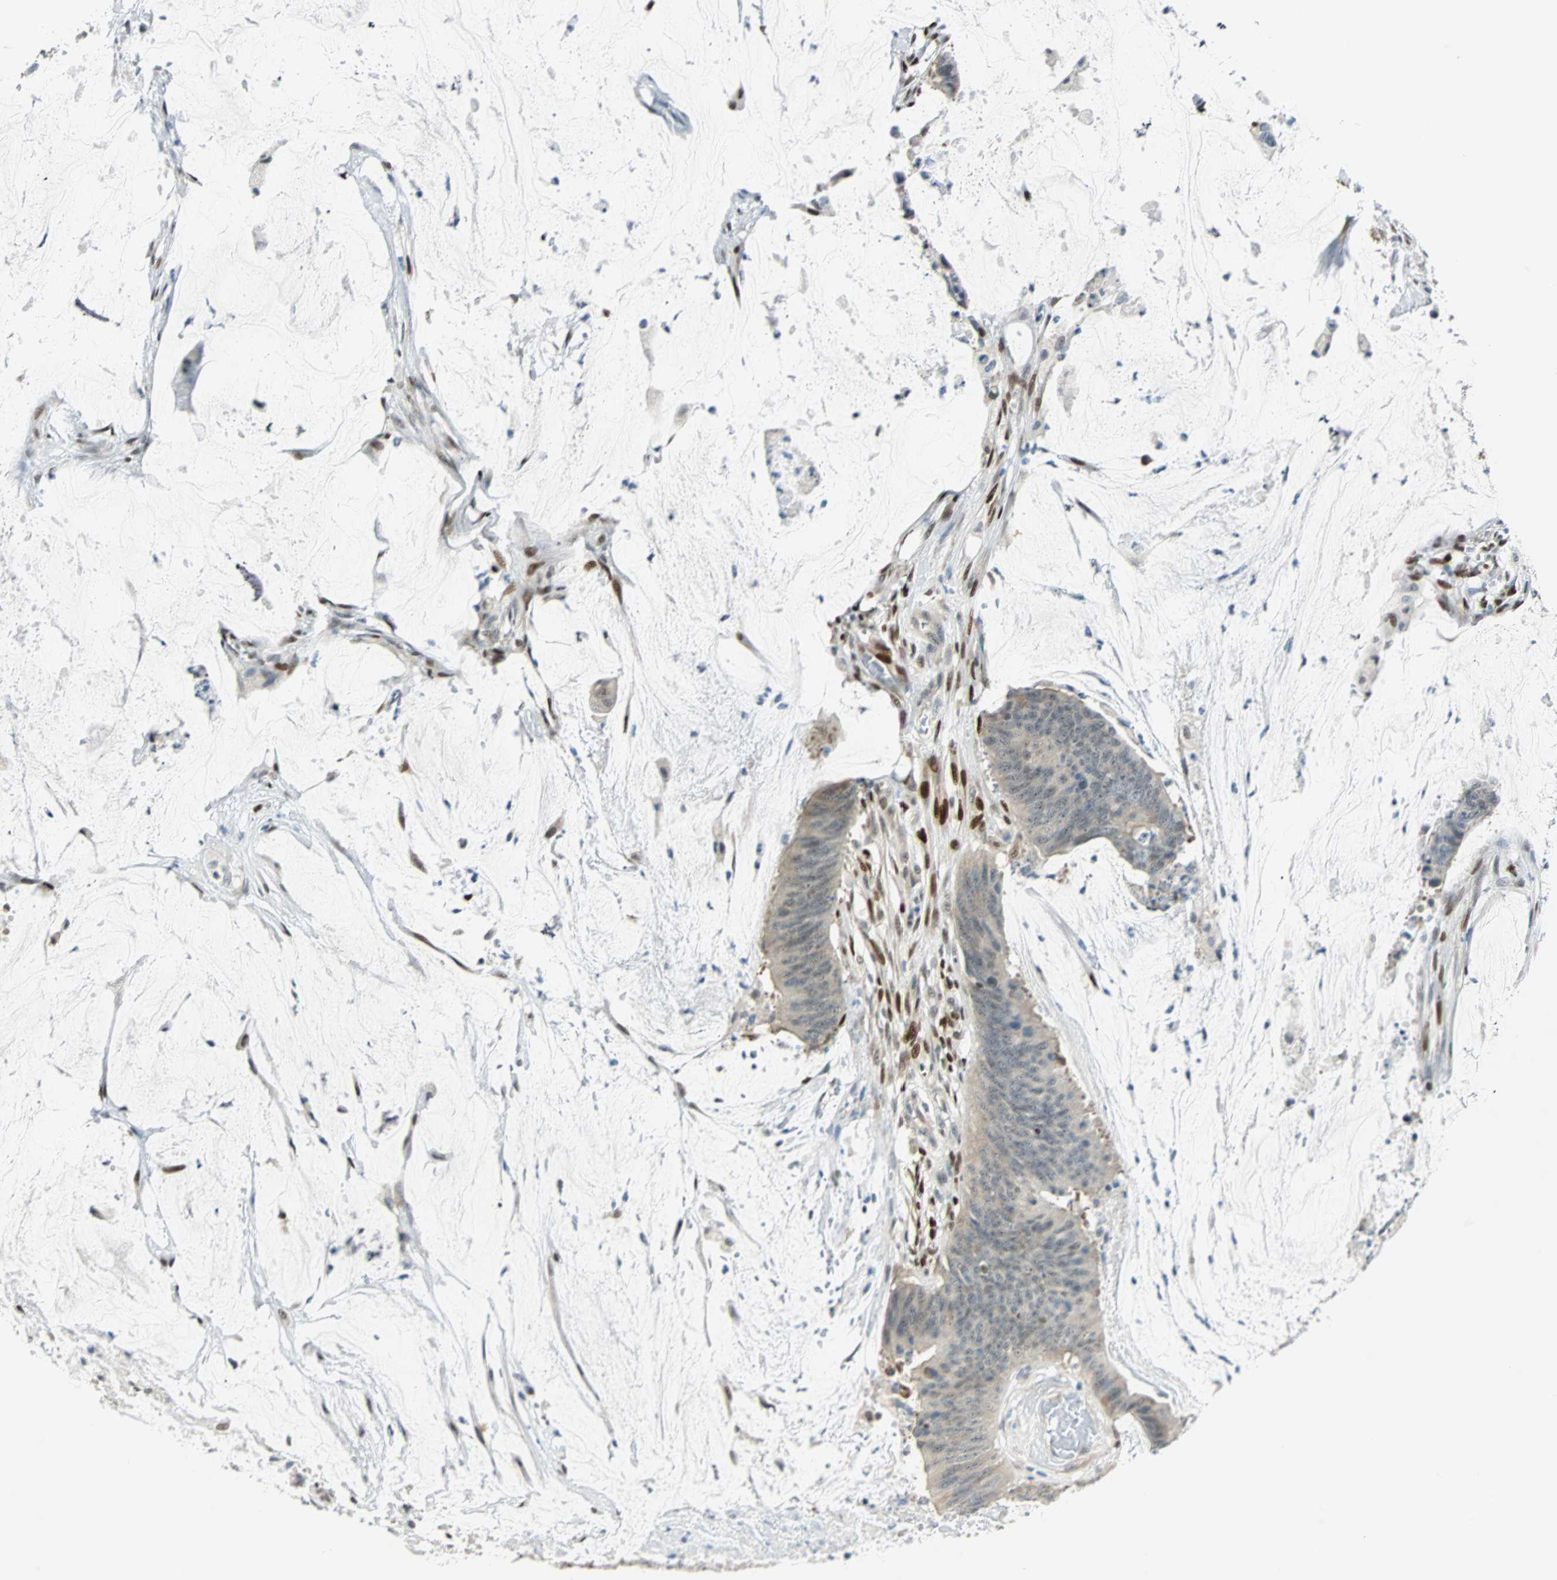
{"staining": {"intensity": "weak", "quantity": ">75%", "location": "cytoplasmic/membranous"}, "tissue": "colorectal cancer", "cell_type": "Tumor cells", "image_type": "cancer", "snomed": [{"axis": "morphology", "description": "Adenocarcinoma, NOS"}, {"axis": "topography", "description": "Rectum"}], "caption": "The histopathology image shows staining of adenocarcinoma (colorectal), revealing weak cytoplasmic/membranous protein positivity (brown color) within tumor cells. The staining was performed using DAB (3,3'-diaminobenzidine), with brown indicating positive protein expression. Nuclei are stained blue with hematoxylin.", "gene": "MSX2", "patient": {"sex": "female", "age": 66}}